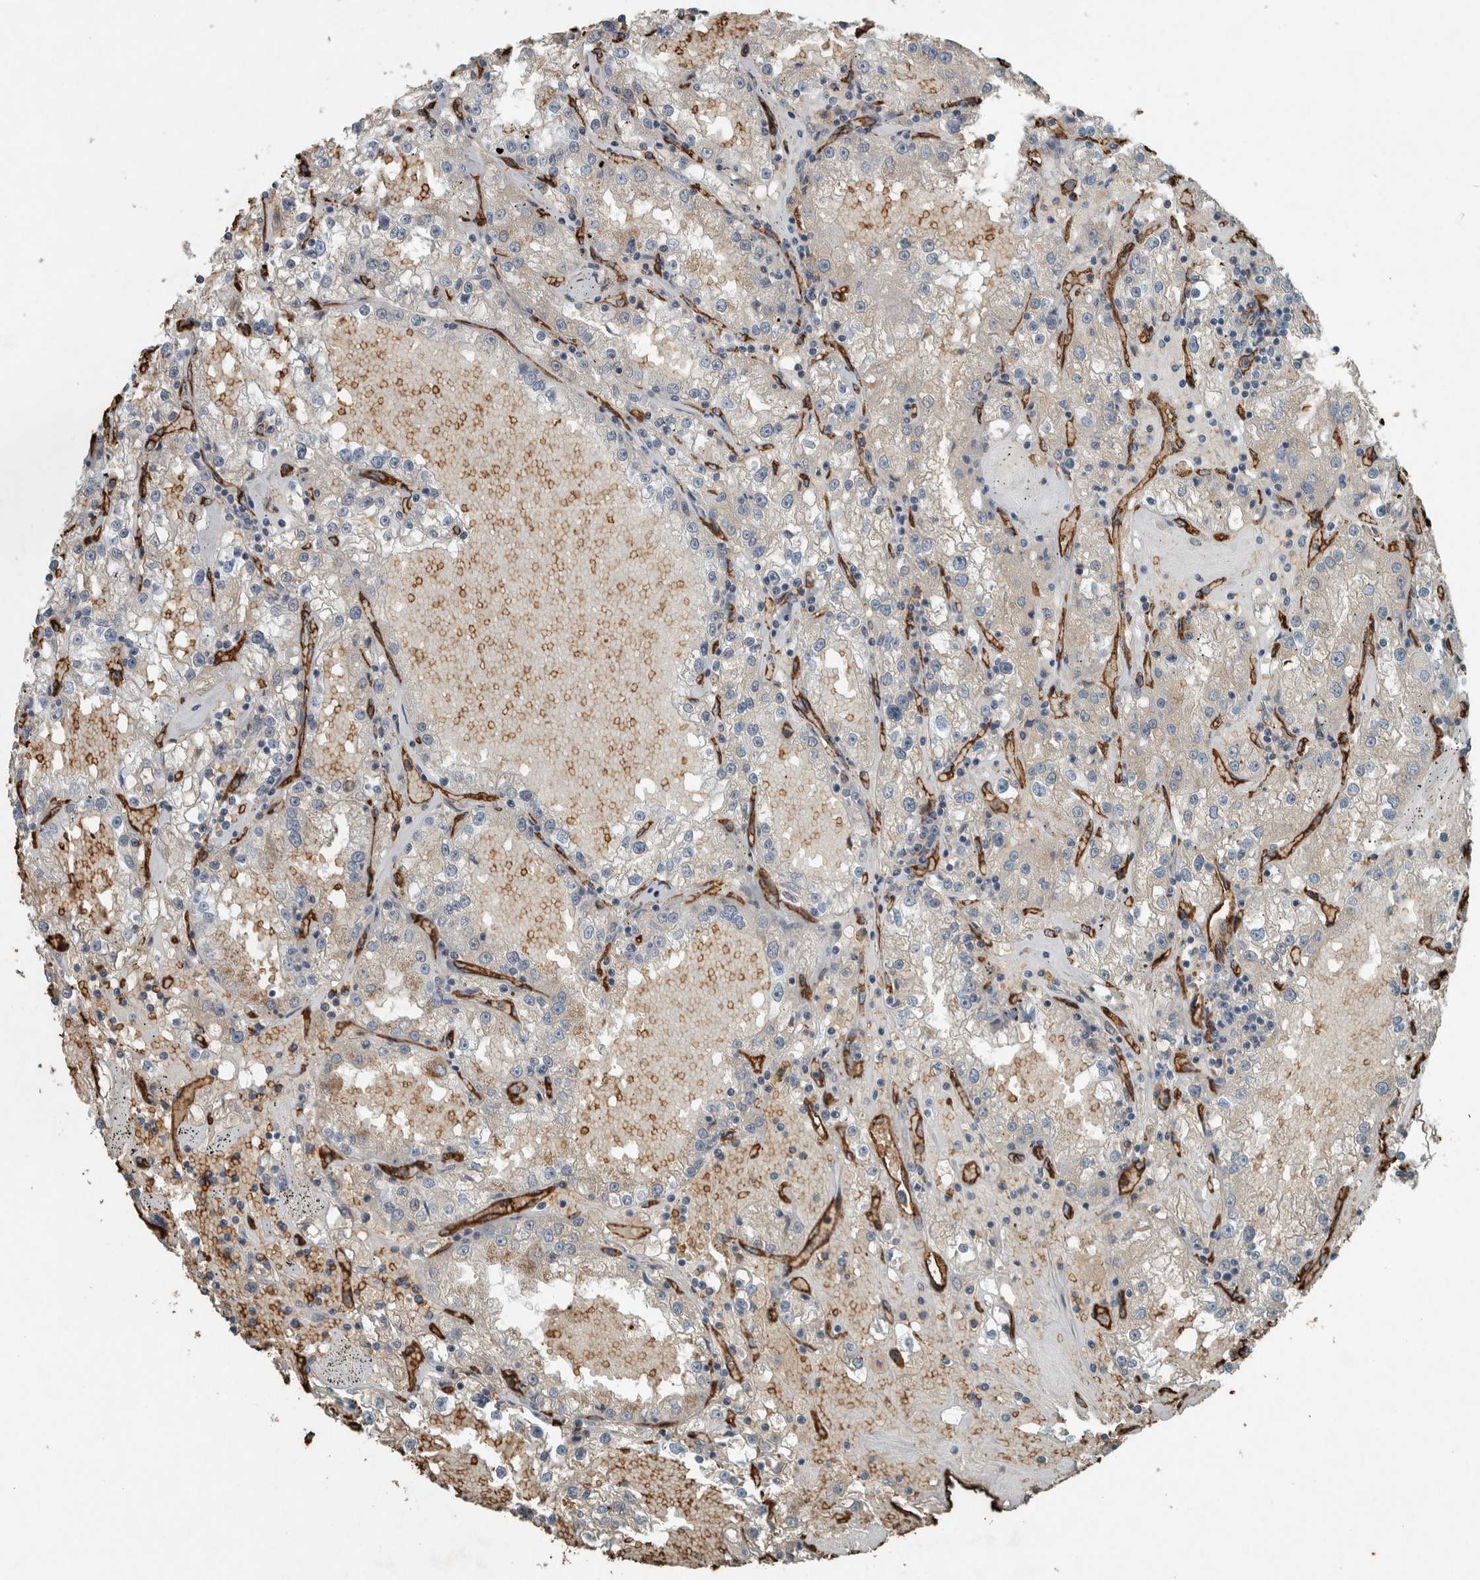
{"staining": {"intensity": "weak", "quantity": "<25%", "location": "cytoplasmic/membranous"}, "tissue": "renal cancer", "cell_type": "Tumor cells", "image_type": "cancer", "snomed": [{"axis": "morphology", "description": "Adenocarcinoma, NOS"}, {"axis": "topography", "description": "Kidney"}], "caption": "Renal cancer (adenocarcinoma) stained for a protein using immunohistochemistry (IHC) shows no staining tumor cells.", "gene": "LBP", "patient": {"sex": "male", "age": 56}}